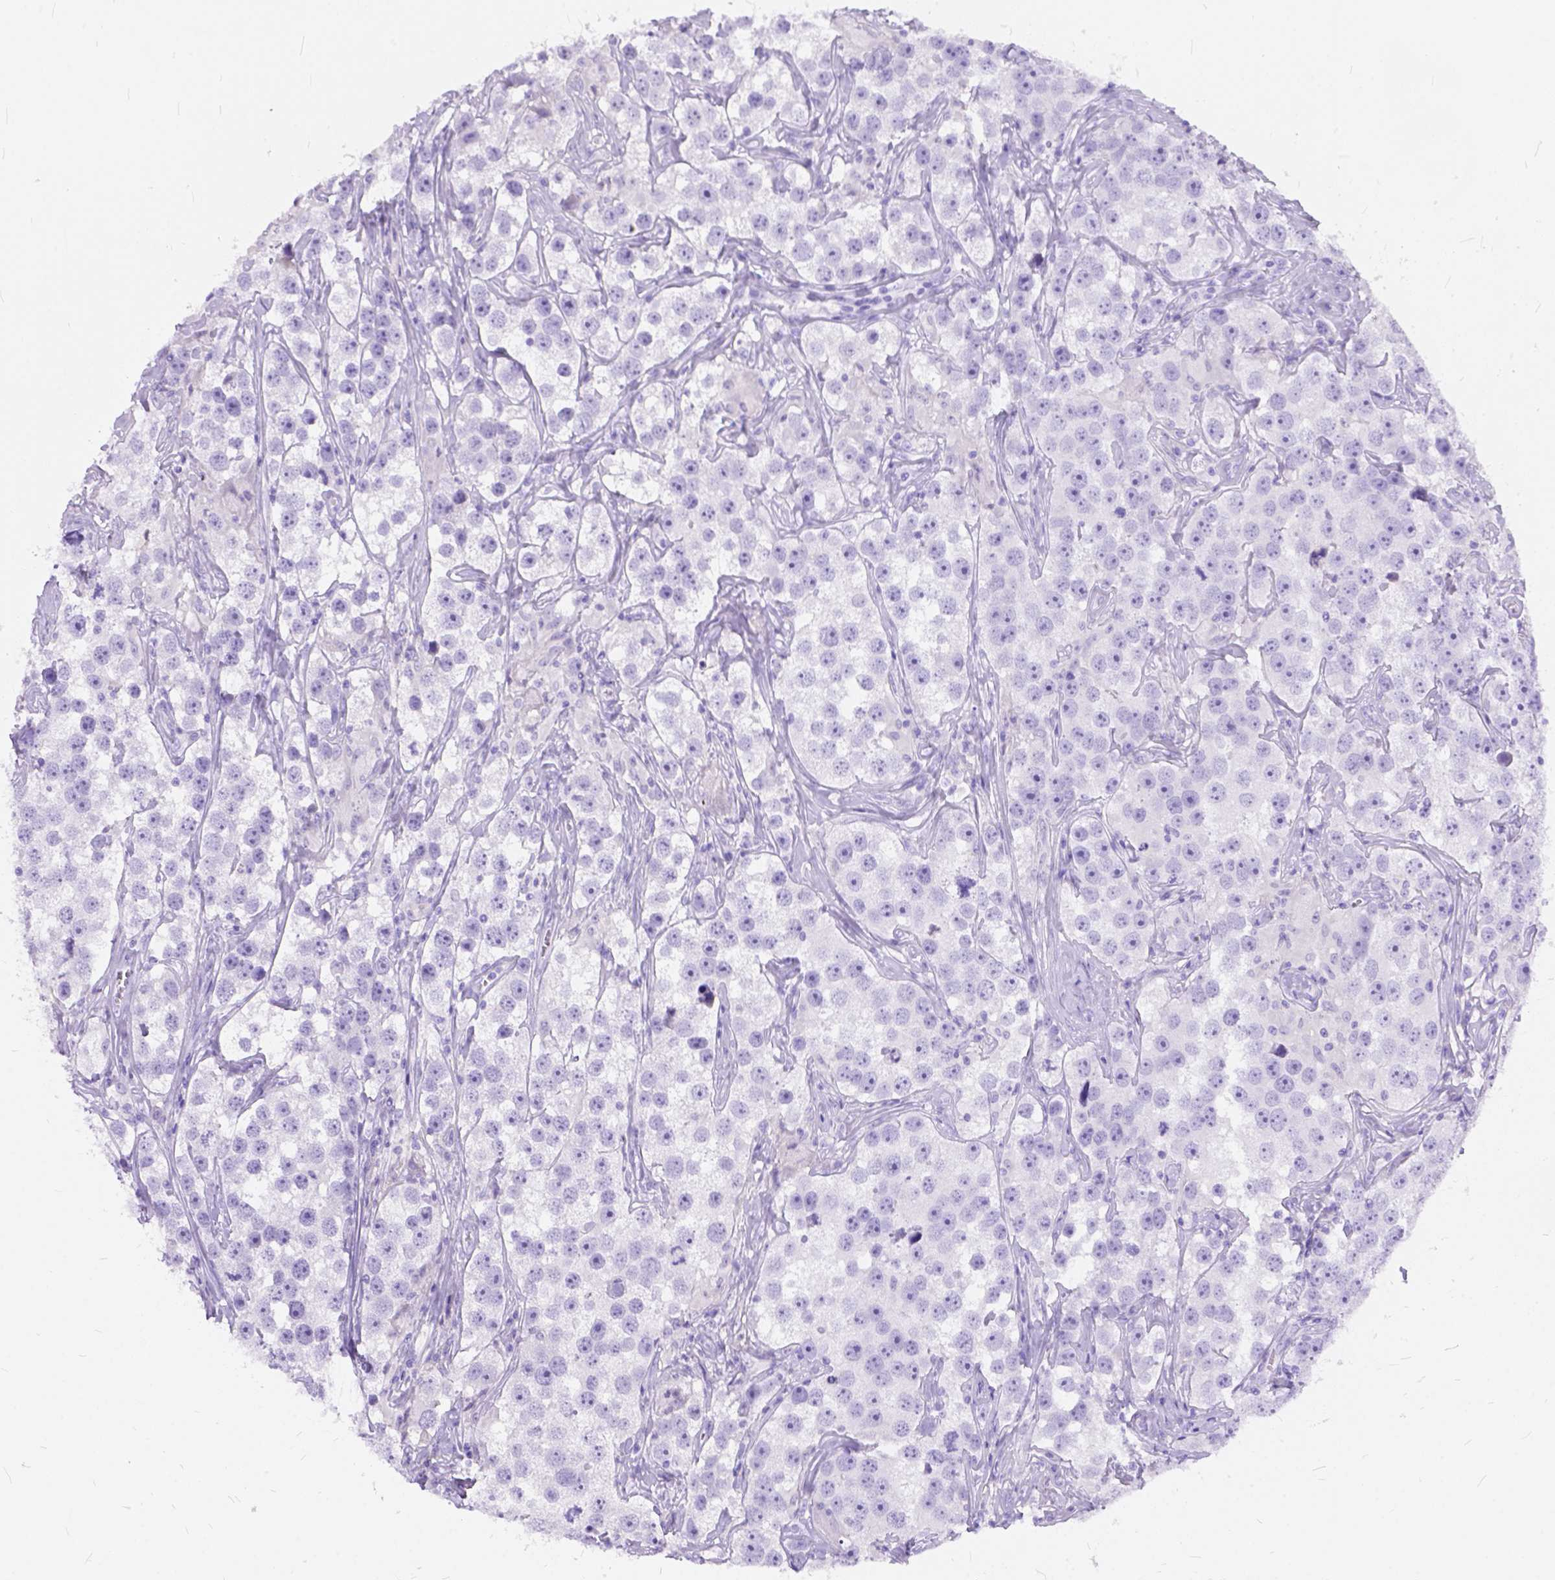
{"staining": {"intensity": "negative", "quantity": "none", "location": "none"}, "tissue": "testis cancer", "cell_type": "Tumor cells", "image_type": "cancer", "snomed": [{"axis": "morphology", "description": "Seminoma, NOS"}, {"axis": "topography", "description": "Testis"}], "caption": "This is an immunohistochemistry micrograph of testis cancer. There is no staining in tumor cells.", "gene": "C1QTNF3", "patient": {"sex": "male", "age": 49}}